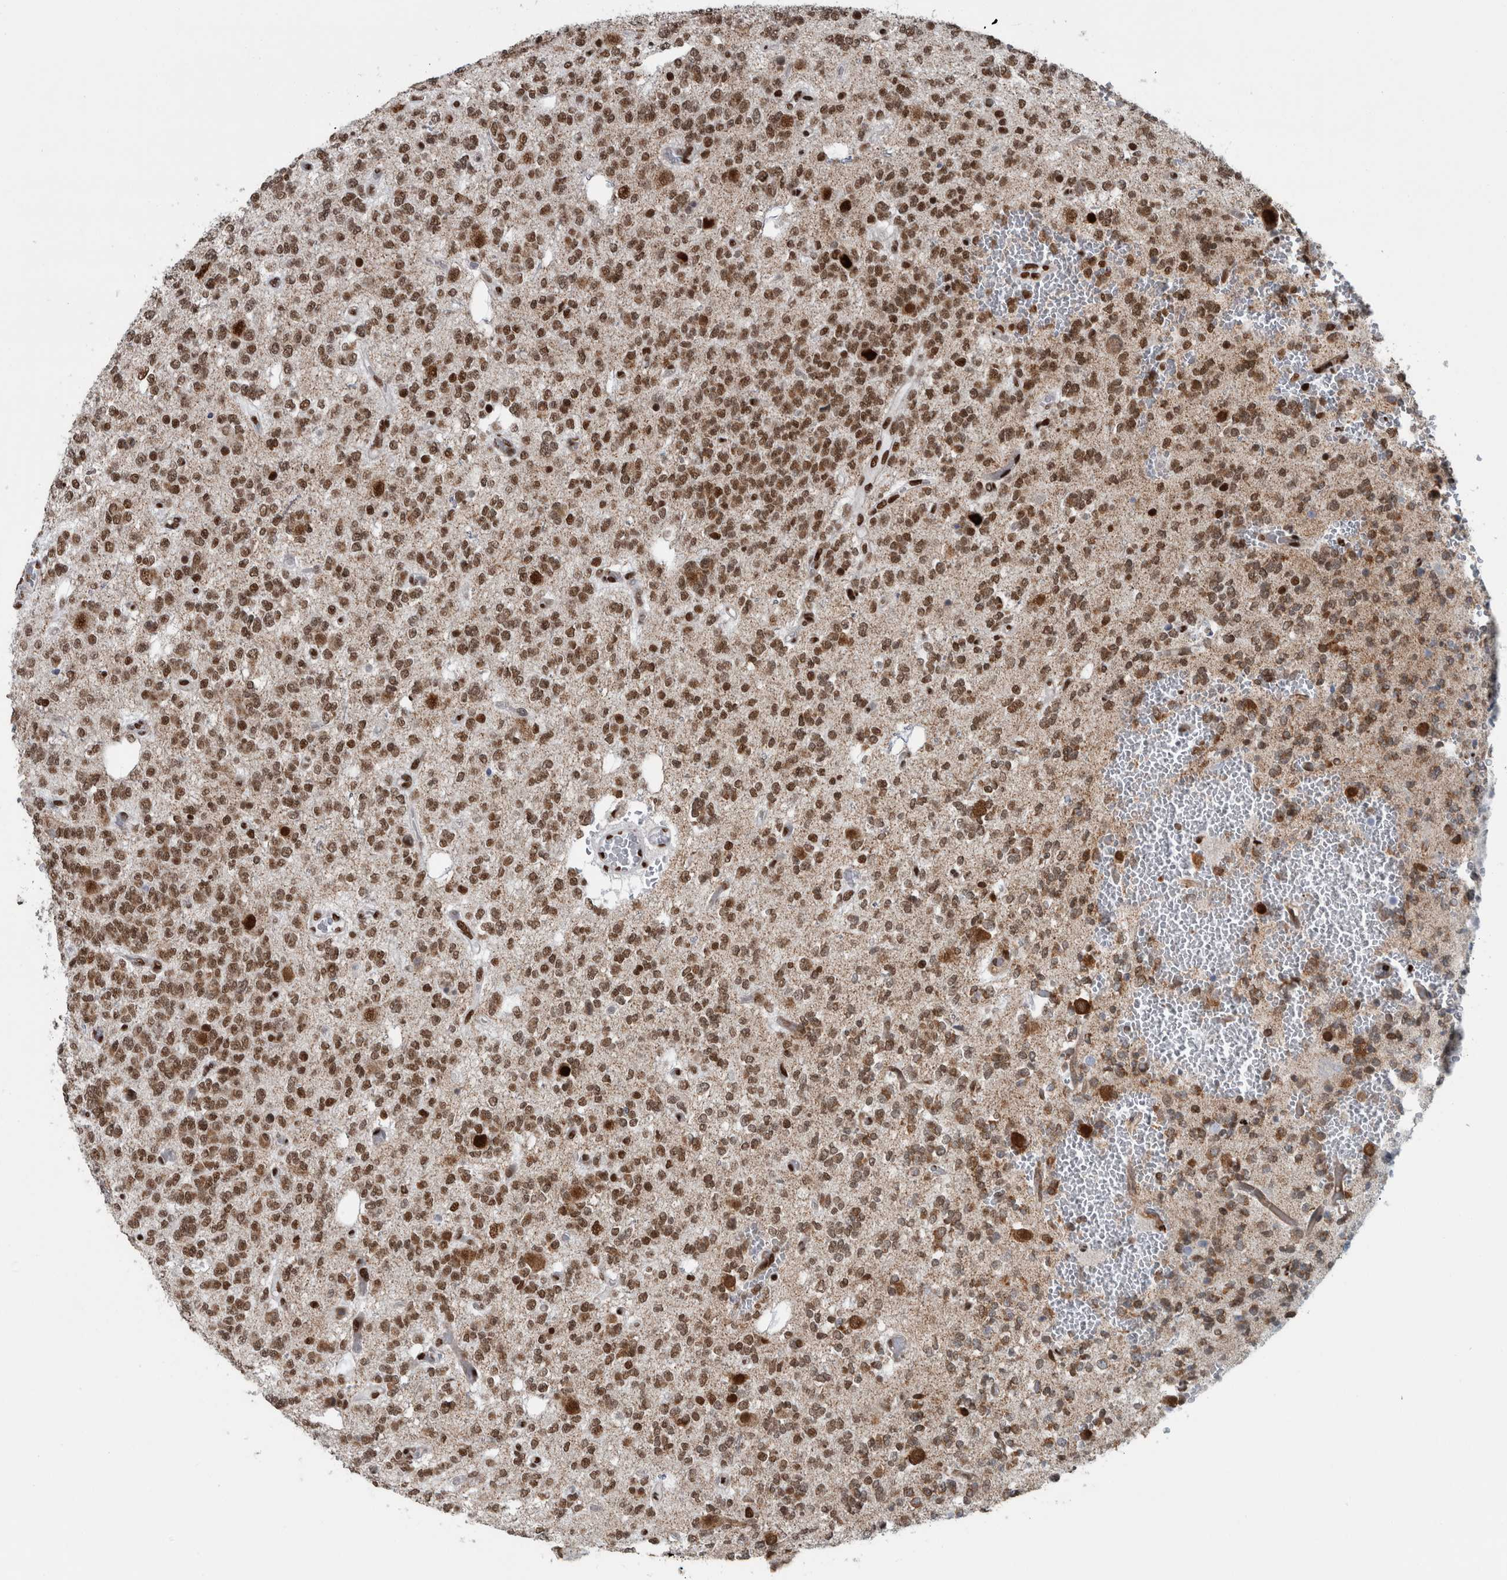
{"staining": {"intensity": "moderate", "quantity": ">75%", "location": "nuclear"}, "tissue": "glioma", "cell_type": "Tumor cells", "image_type": "cancer", "snomed": [{"axis": "morphology", "description": "Glioma, malignant, Low grade"}, {"axis": "topography", "description": "Brain"}], "caption": "IHC micrograph of neoplastic tissue: glioma stained using immunohistochemistry exhibits medium levels of moderate protein expression localized specifically in the nuclear of tumor cells, appearing as a nuclear brown color.", "gene": "DNMT3A", "patient": {"sex": "male", "age": 38}}